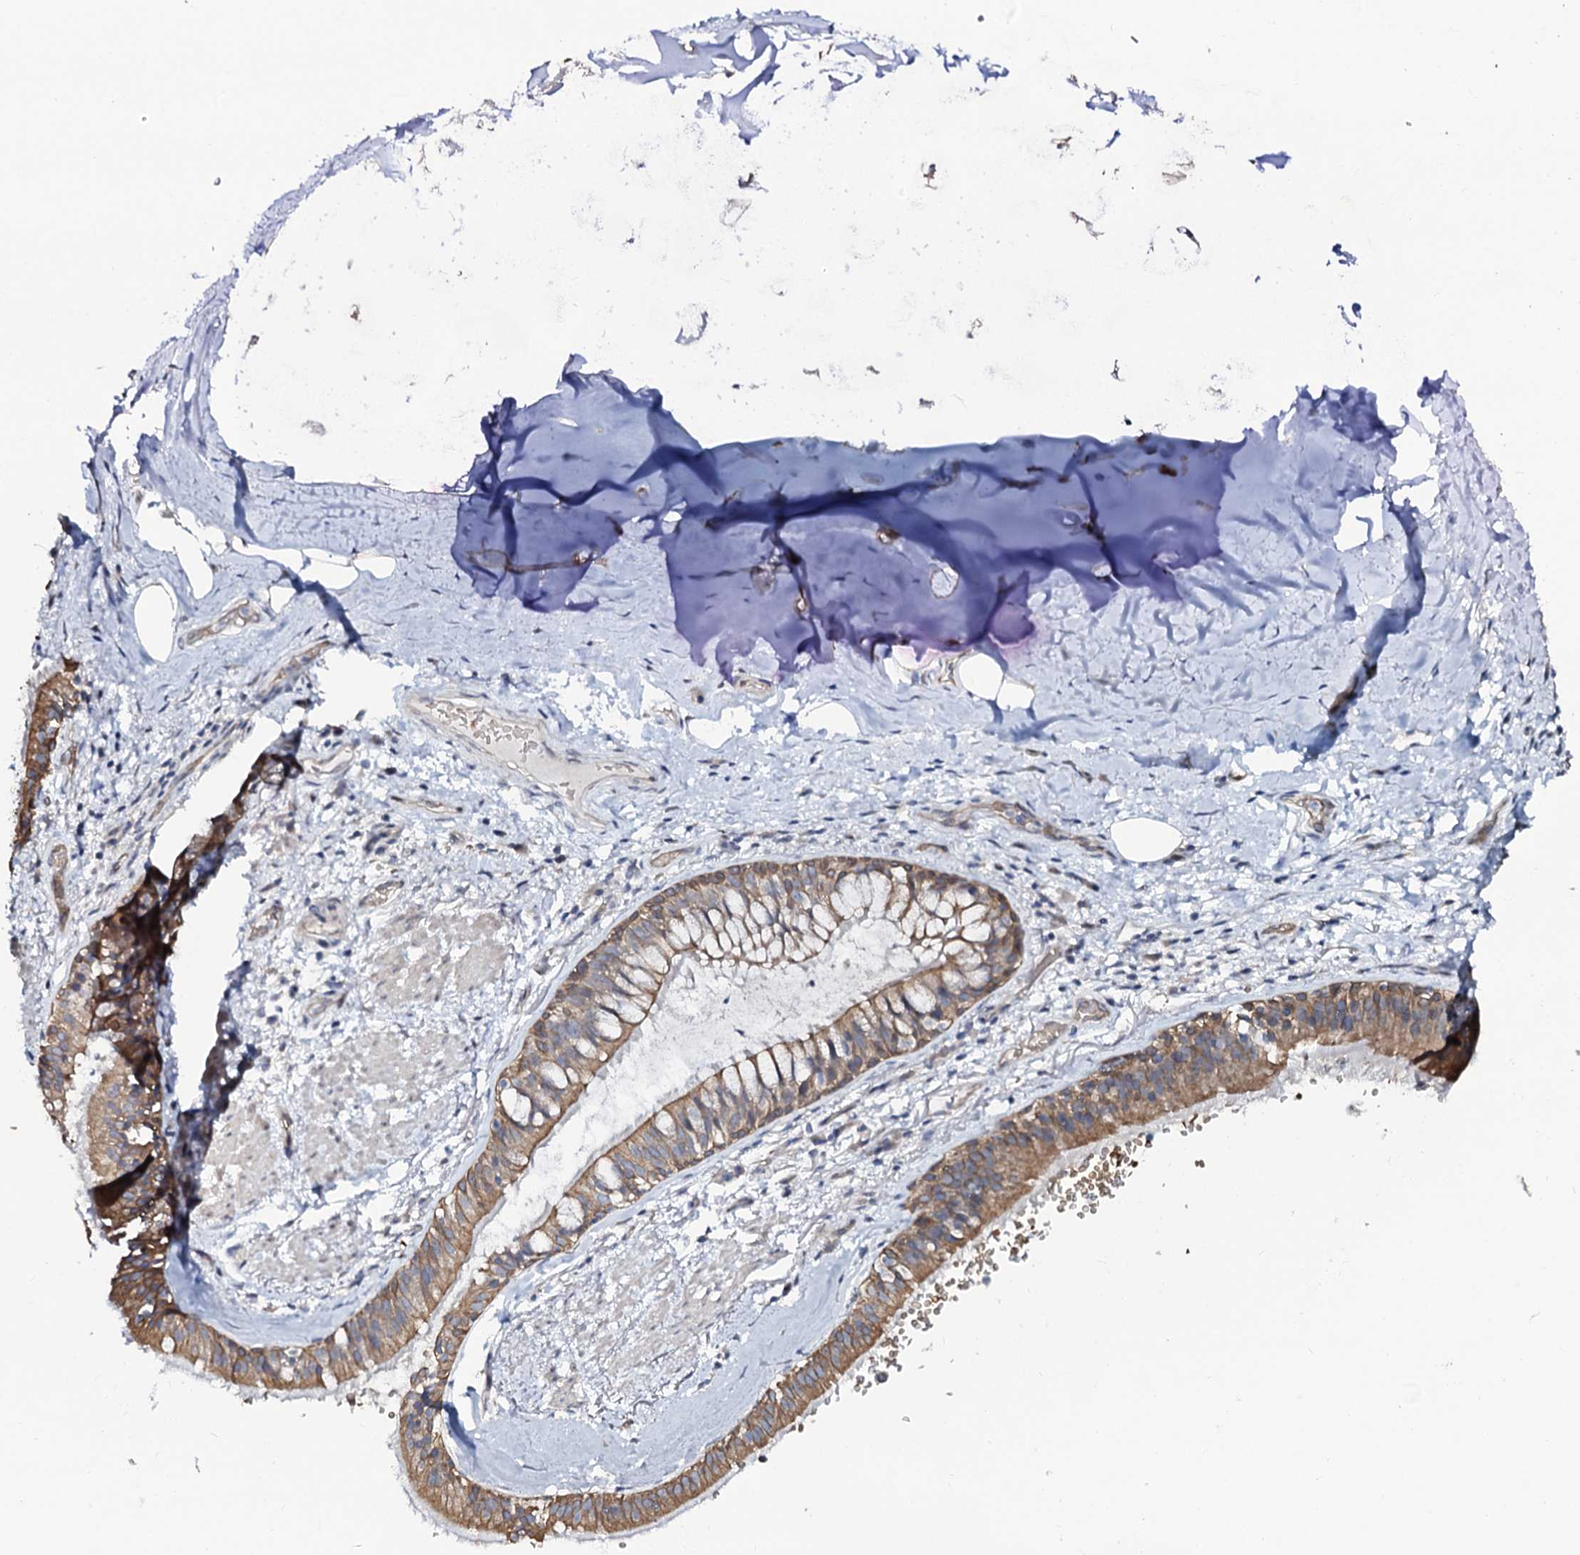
{"staining": {"intensity": "negative", "quantity": "none", "location": "none"}, "tissue": "adipose tissue", "cell_type": "Adipocytes", "image_type": "normal", "snomed": [{"axis": "morphology", "description": "Normal tissue, NOS"}, {"axis": "topography", "description": "Lymph node"}, {"axis": "topography", "description": "Cartilage tissue"}, {"axis": "topography", "description": "Bronchus"}], "caption": "Immunohistochemistry (IHC) micrograph of normal adipose tissue: adipose tissue stained with DAB displays no significant protein positivity in adipocytes.", "gene": "C10orf88", "patient": {"sex": "male", "age": 63}}